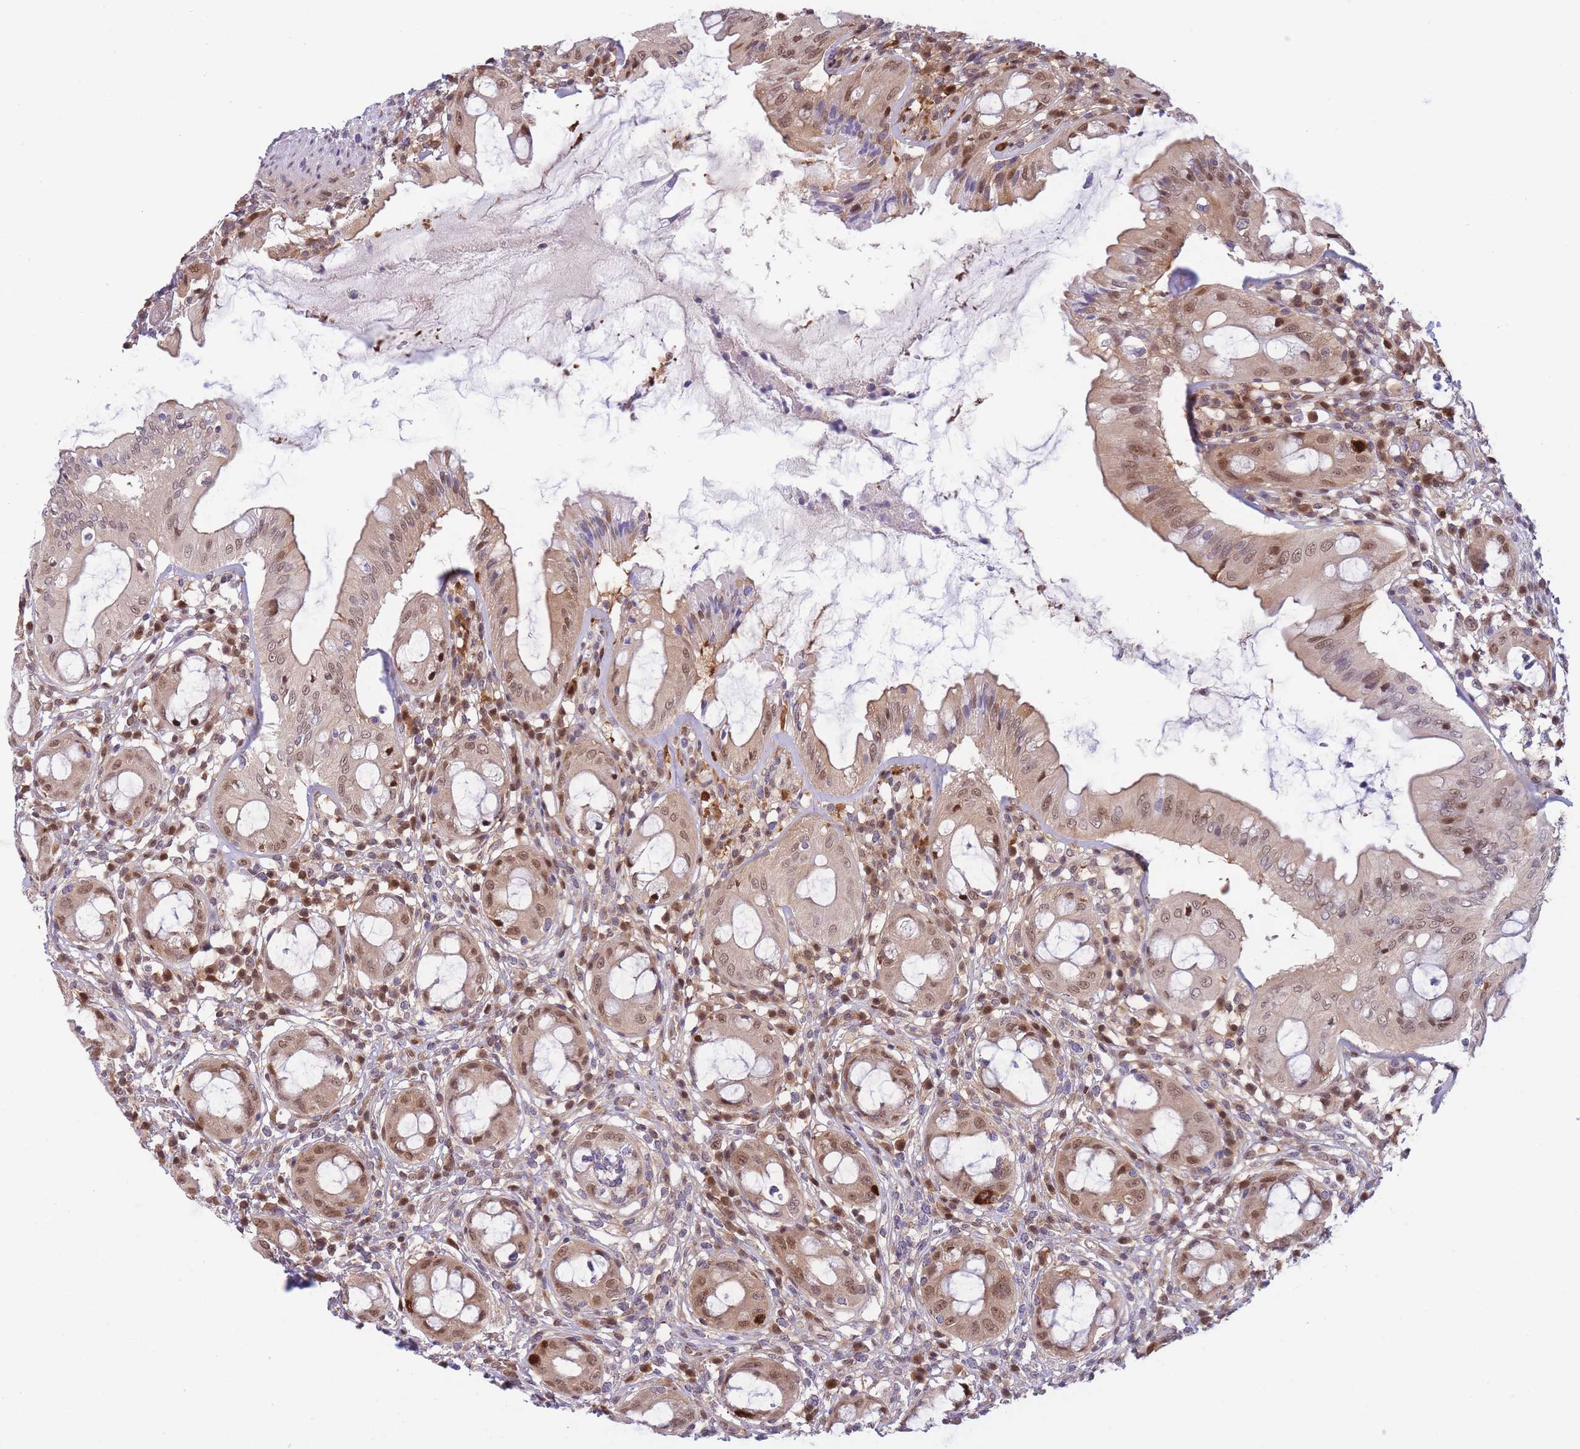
{"staining": {"intensity": "moderate", "quantity": ">75%", "location": "cytoplasmic/membranous,nuclear"}, "tissue": "rectum", "cell_type": "Glandular cells", "image_type": "normal", "snomed": [{"axis": "morphology", "description": "Normal tissue, NOS"}, {"axis": "topography", "description": "Rectum"}], "caption": "This image shows benign rectum stained with IHC to label a protein in brown. The cytoplasmic/membranous,nuclear of glandular cells show moderate positivity for the protein. Nuclei are counter-stained blue.", "gene": "NSFL1C", "patient": {"sex": "female", "age": 57}}